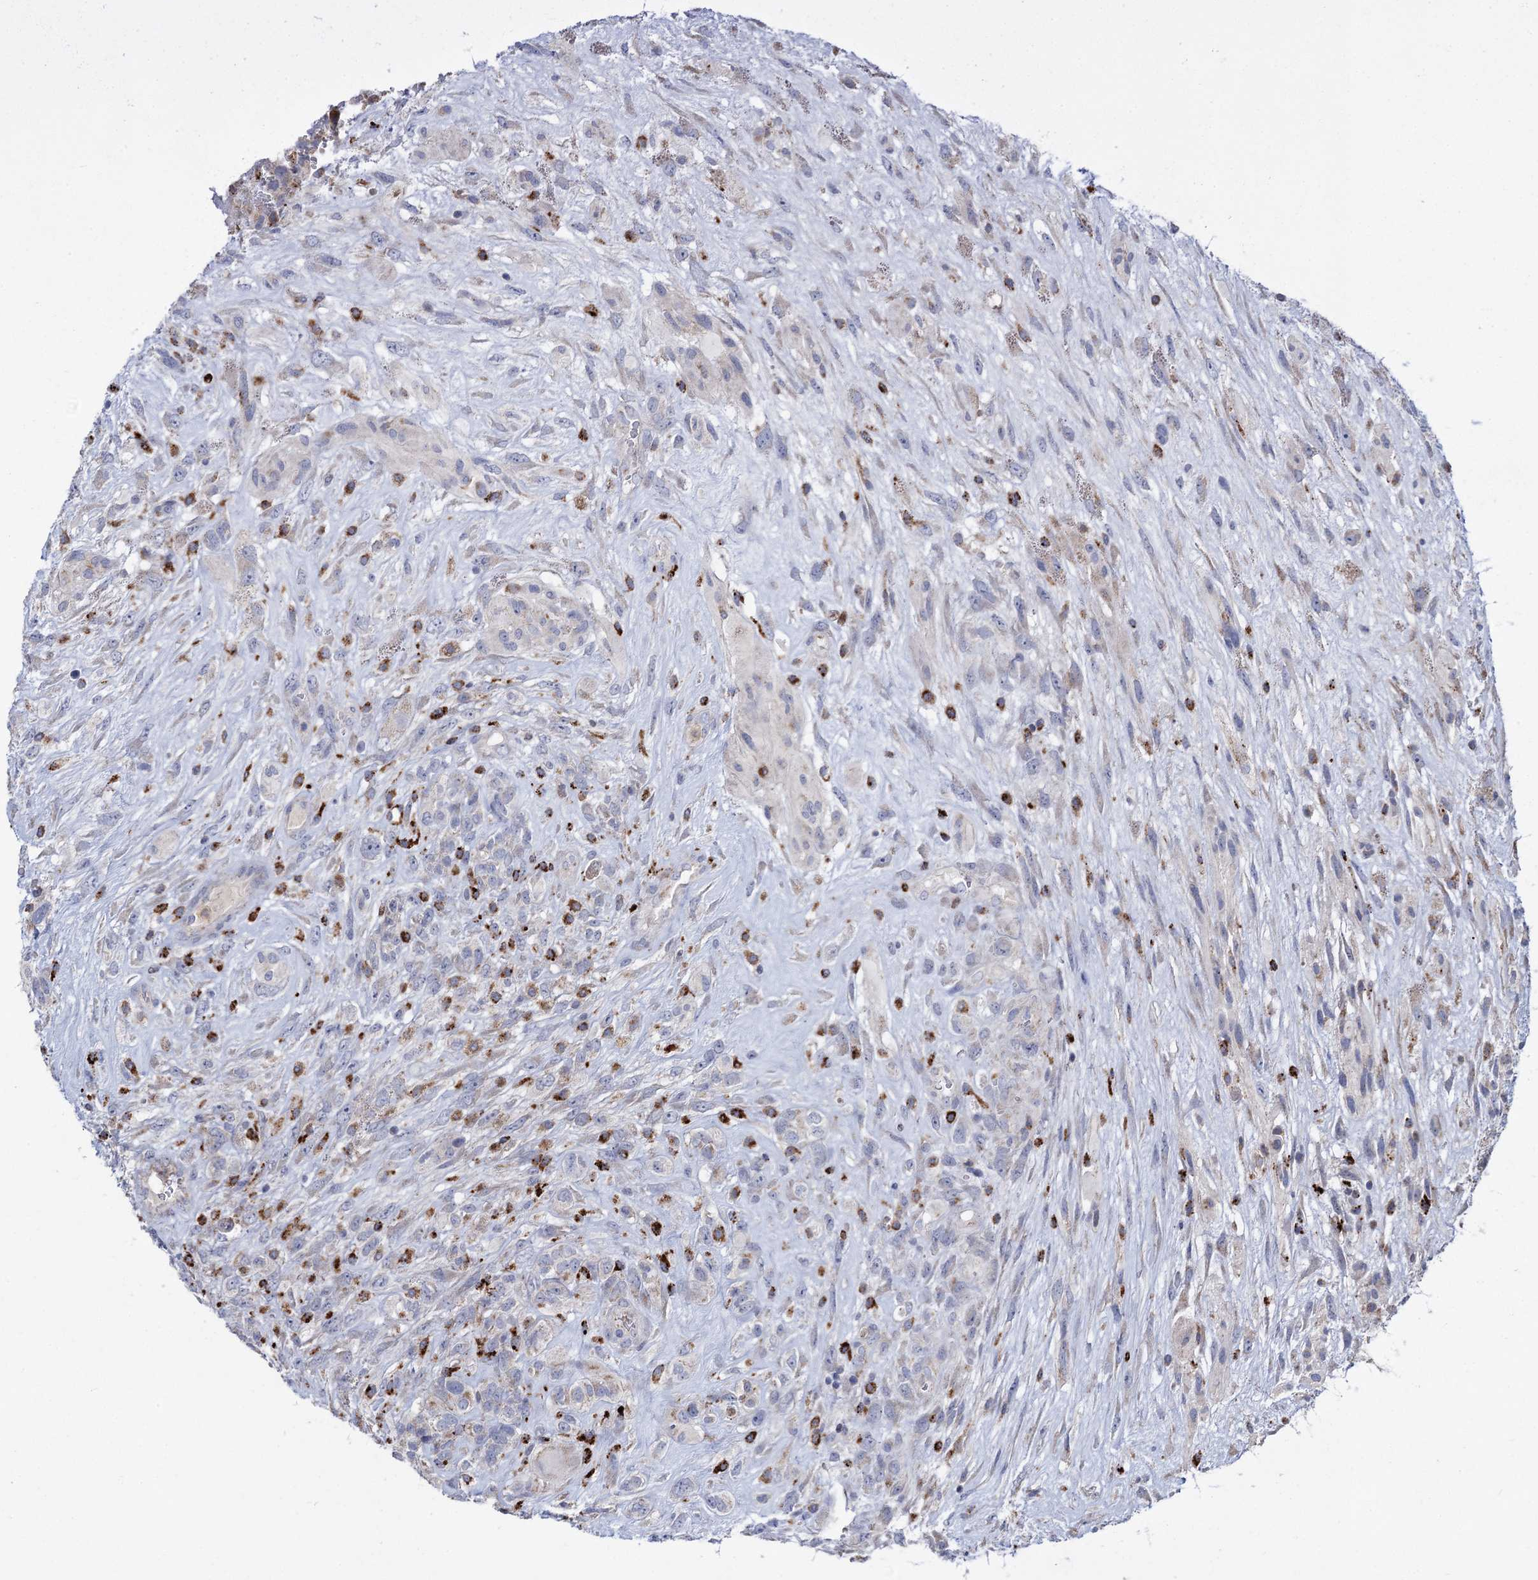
{"staining": {"intensity": "negative", "quantity": "none", "location": "none"}, "tissue": "glioma", "cell_type": "Tumor cells", "image_type": "cancer", "snomed": [{"axis": "morphology", "description": "Glioma, malignant, High grade"}, {"axis": "topography", "description": "Brain"}], "caption": "This micrograph is of malignant glioma (high-grade) stained with immunohistochemistry (IHC) to label a protein in brown with the nuclei are counter-stained blue. There is no positivity in tumor cells.", "gene": "ANKS3", "patient": {"sex": "male", "age": 61}}